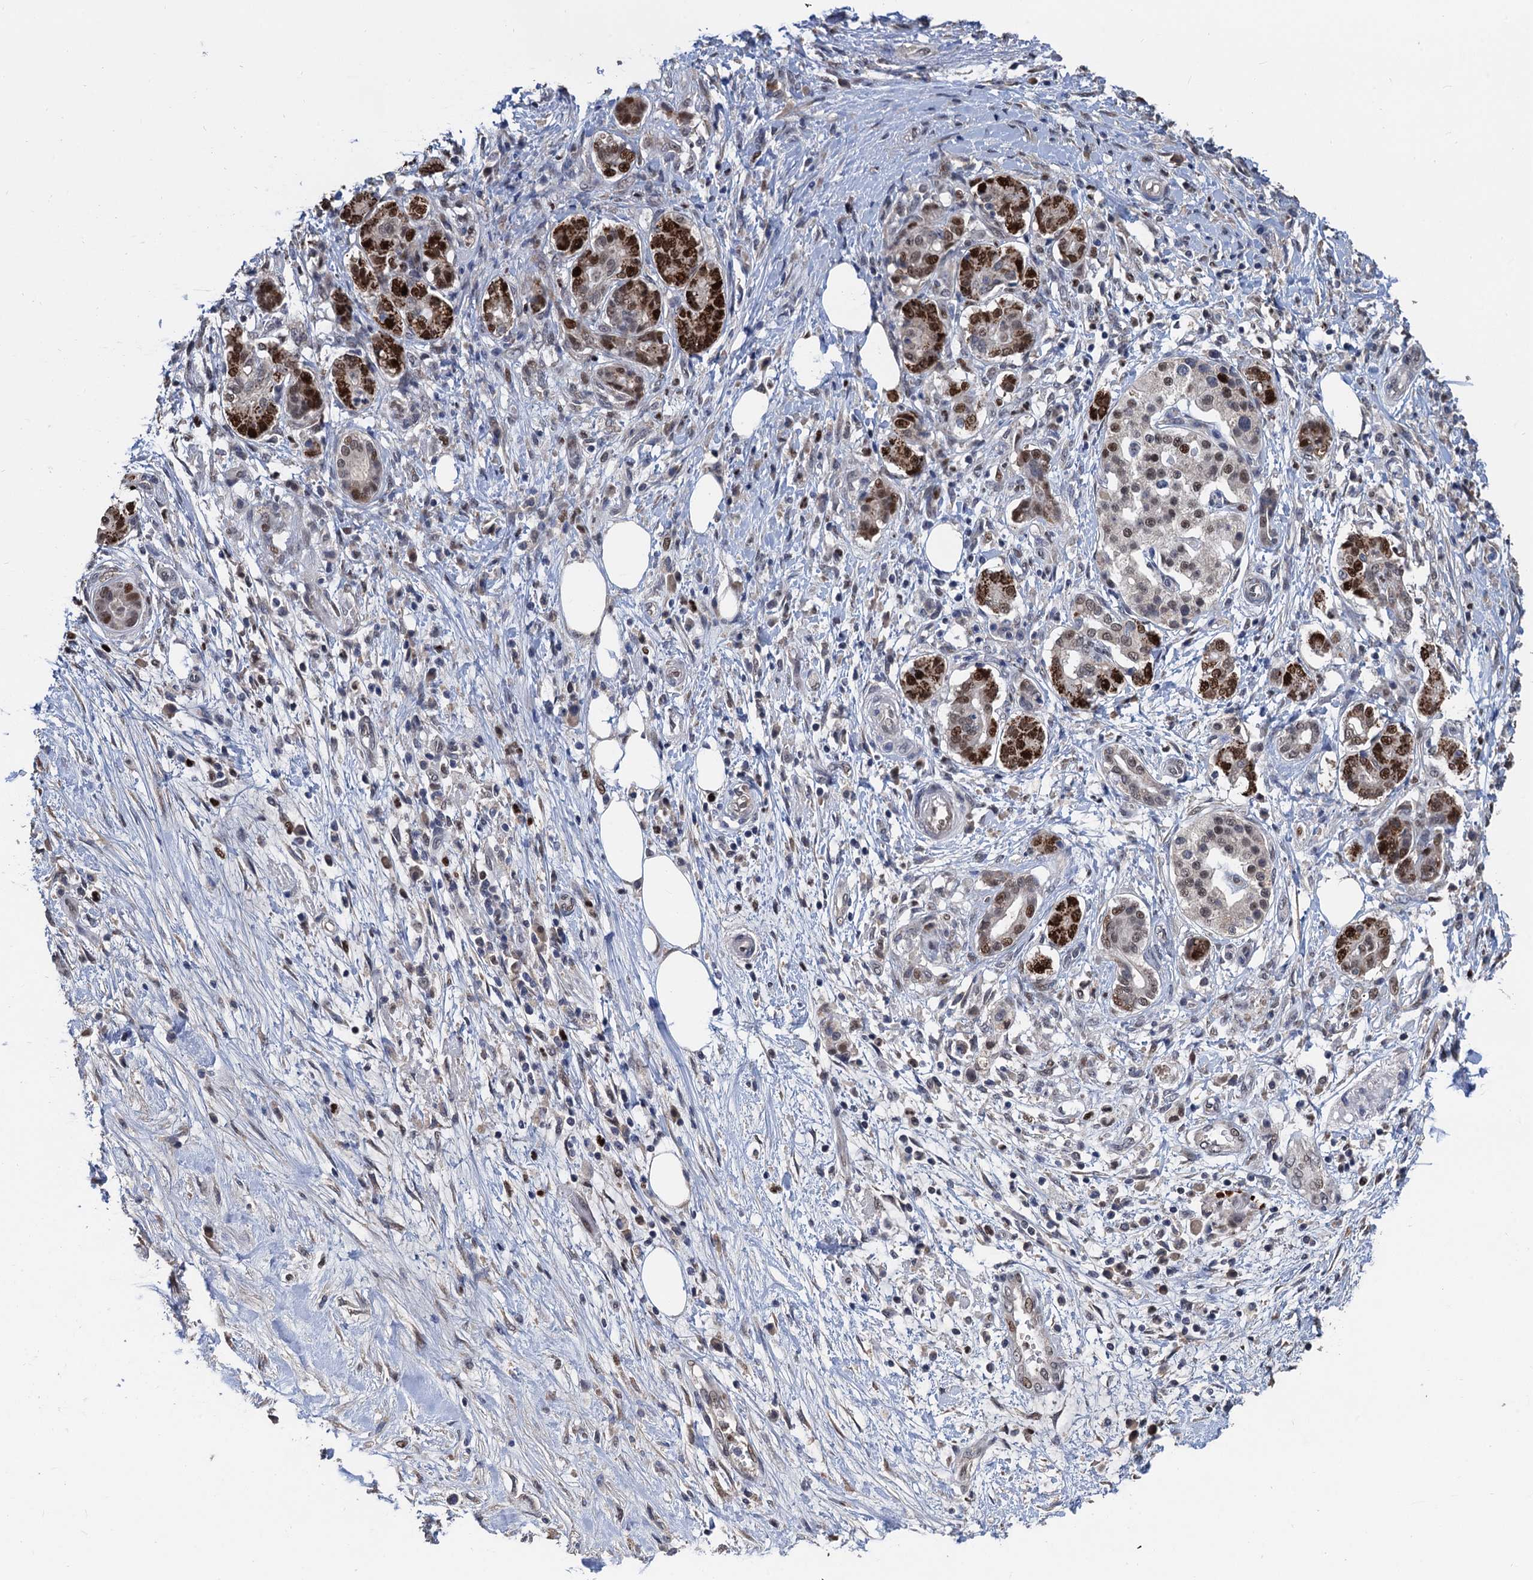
{"staining": {"intensity": "moderate", "quantity": ">75%", "location": "cytoplasmic/membranous,nuclear"}, "tissue": "pancreatic cancer", "cell_type": "Tumor cells", "image_type": "cancer", "snomed": [{"axis": "morphology", "description": "Adenocarcinoma, NOS"}, {"axis": "topography", "description": "Pancreas"}], "caption": "IHC photomicrograph of human pancreatic cancer stained for a protein (brown), which reveals medium levels of moderate cytoplasmic/membranous and nuclear staining in about >75% of tumor cells.", "gene": "TSEN34", "patient": {"sex": "female", "age": 73}}